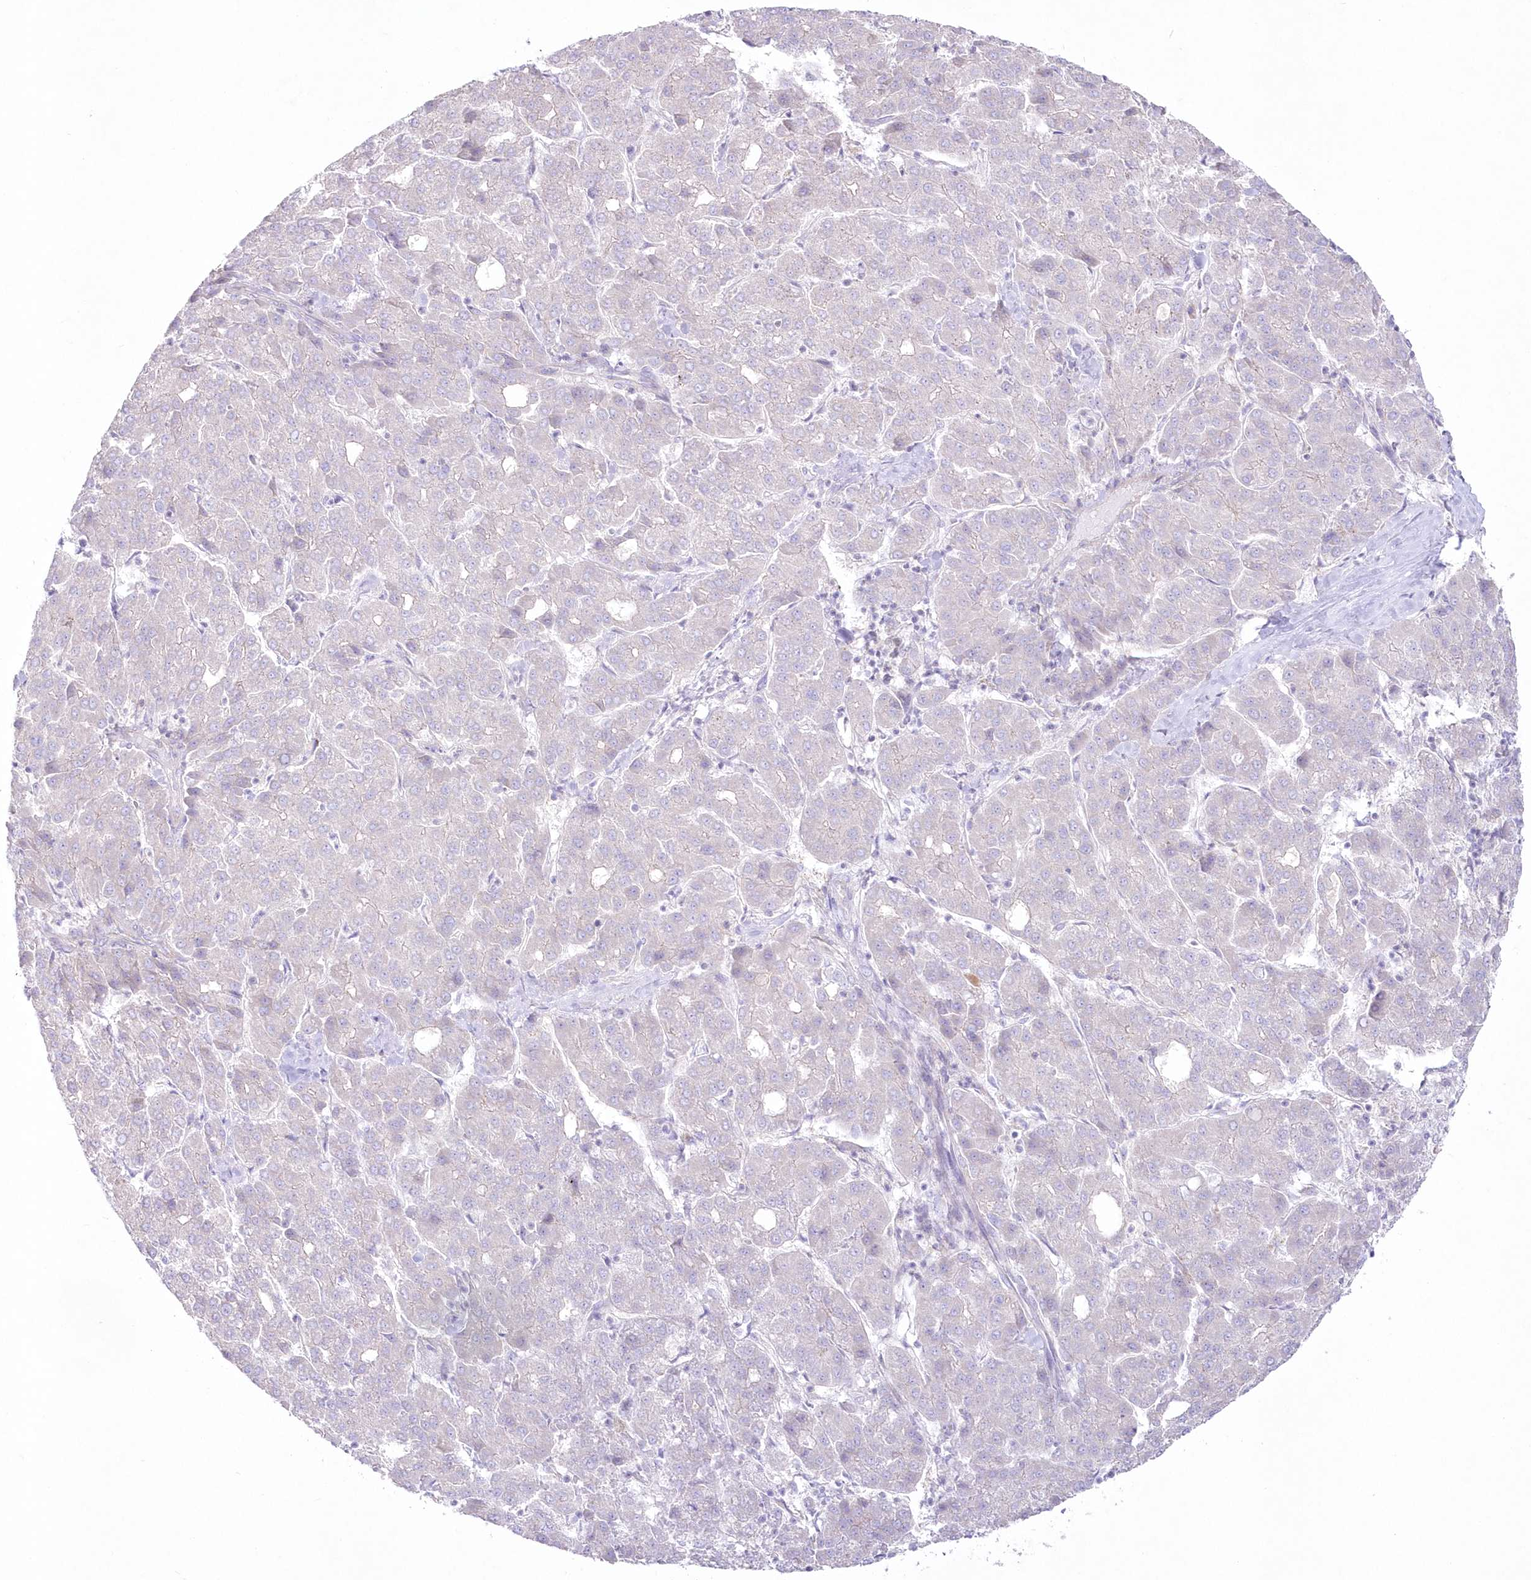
{"staining": {"intensity": "negative", "quantity": "none", "location": "none"}, "tissue": "liver cancer", "cell_type": "Tumor cells", "image_type": "cancer", "snomed": [{"axis": "morphology", "description": "Carcinoma, Hepatocellular, NOS"}, {"axis": "topography", "description": "Liver"}], "caption": "Immunohistochemical staining of human liver hepatocellular carcinoma shows no significant staining in tumor cells.", "gene": "ZNF843", "patient": {"sex": "male", "age": 65}}